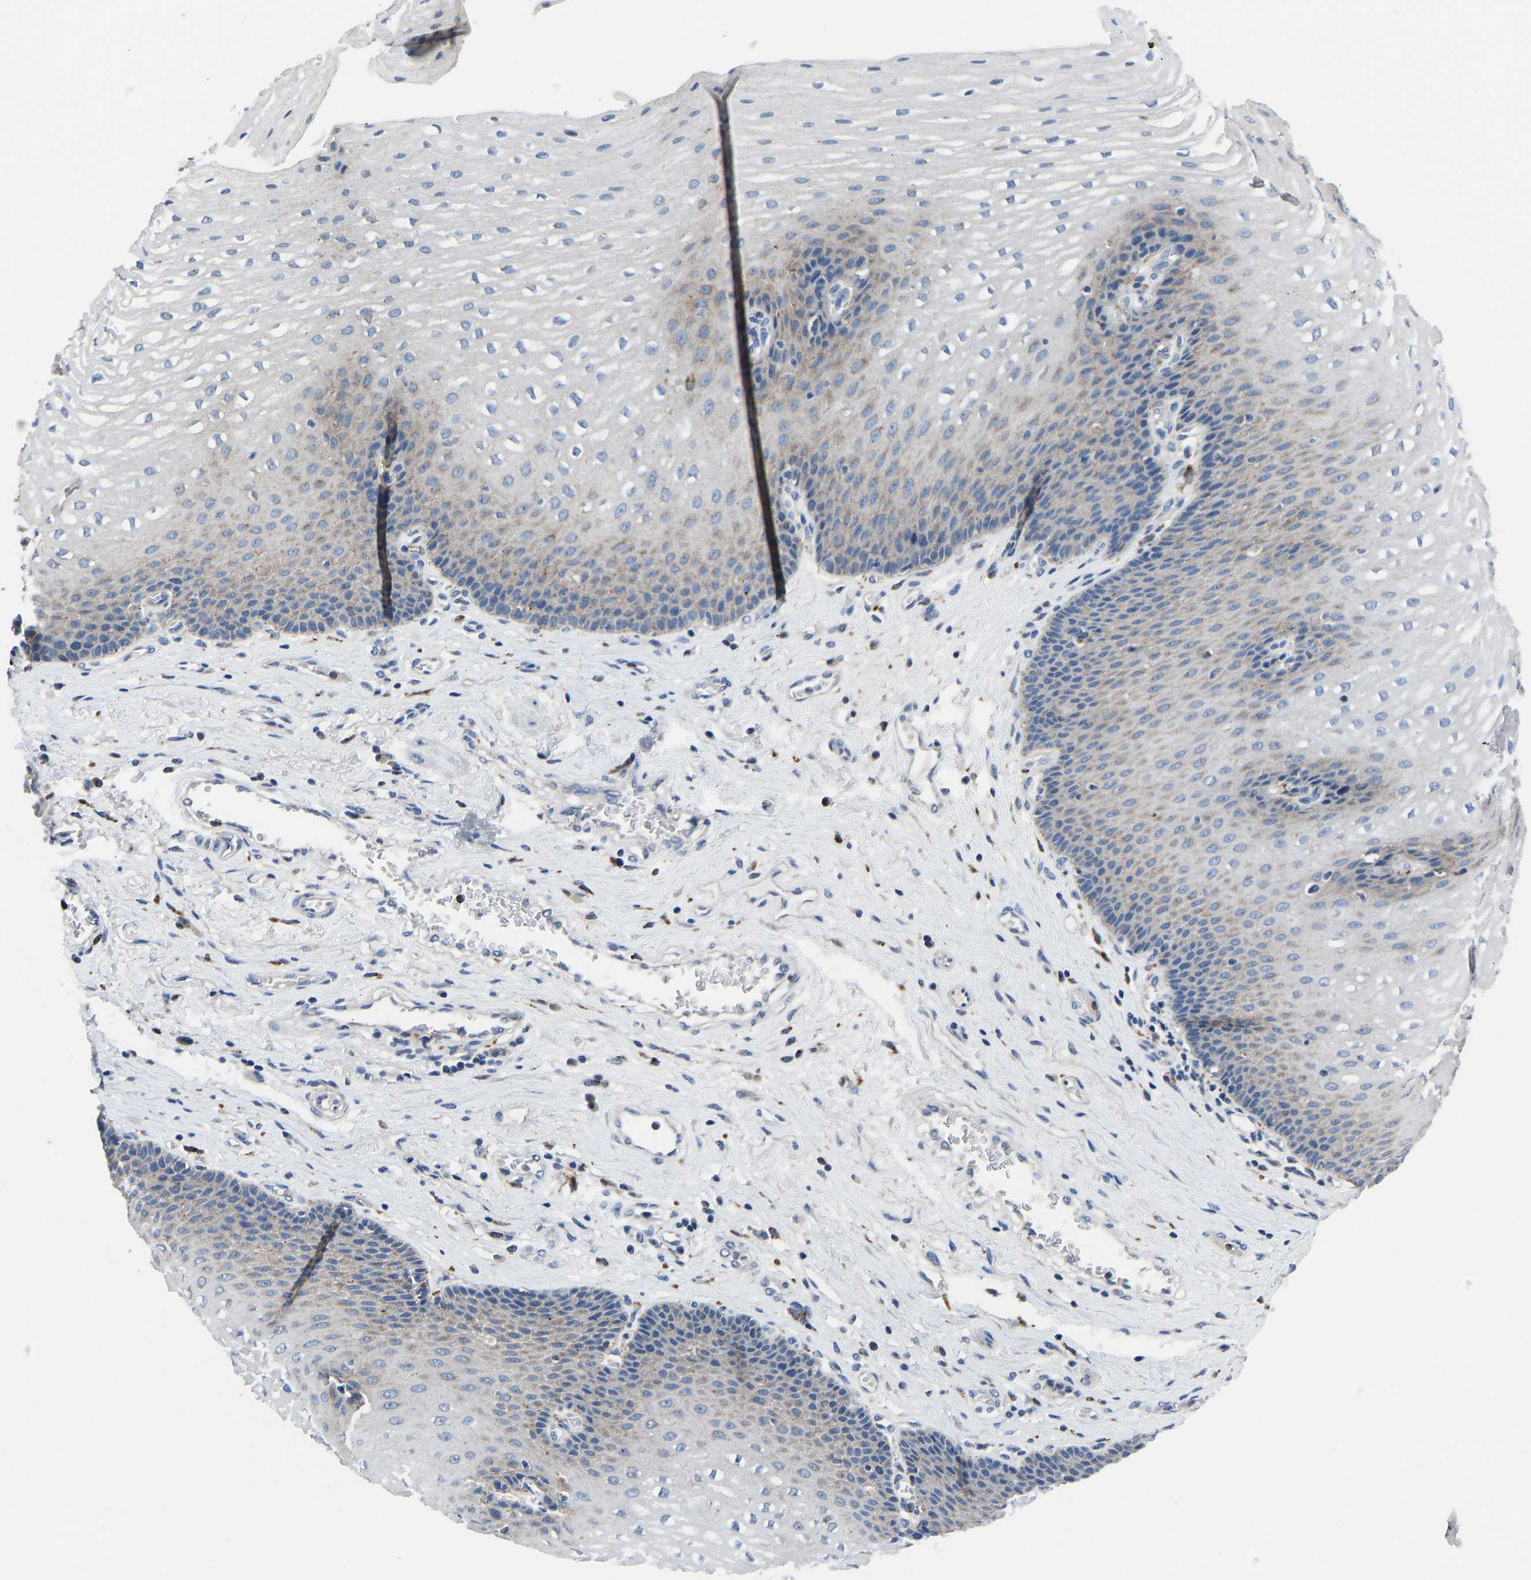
{"staining": {"intensity": "weak", "quantity": "<25%", "location": "cytoplasmic/membranous"}, "tissue": "esophagus", "cell_type": "Squamous epithelial cells", "image_type": "normal", "snomed": [{"axis": "morphology", "description": "Normal tissue, NOS"}, {"axis": "topography", "description": "Esophagus"}], "caption": "Squamous epithelial cells show no significant staining in normal esophagus. The staining was performed using DAB (3,3'-diaminobenzidine) to visualize the protein expression in brown, while the nuclei were stained in blue with hematoxylin (Magnification: 20x).", "gene": "ATP6V1E1", "patient": {"sex": "male", "age": 48}}